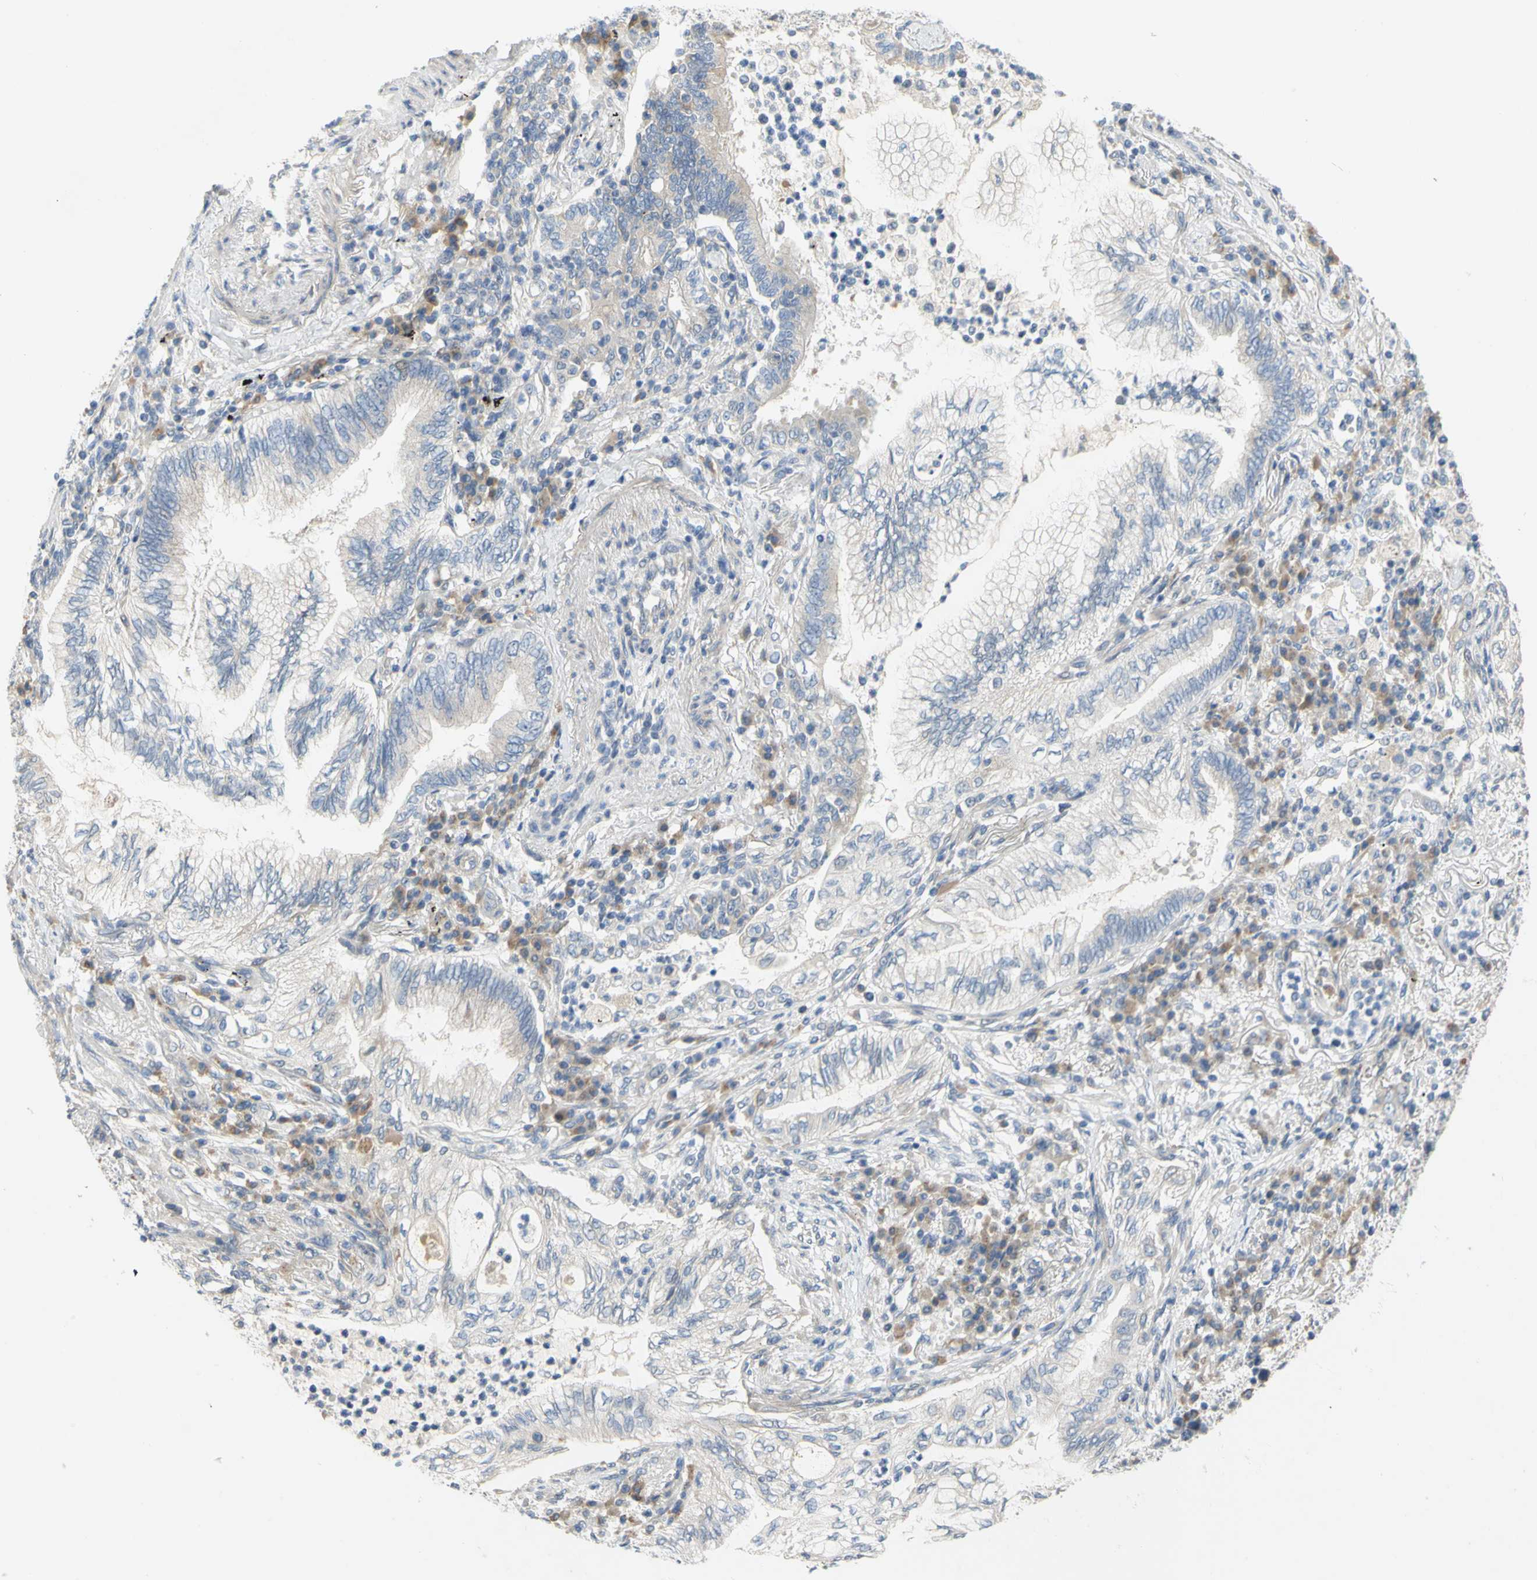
{"staining": {"intensity": "negative", "quantity": "none", "location": "none"}, "tissue": "lung cancer", "cell_type": "Tumor cells", "image_type": "cancer", "snomed": [{"axis": "morphology", "description": "Normal tissue, NOS"}, {"axis": "morphology", "description": "Adenocarcinoma, NOS"}, {"axis": "topography", "description": "Bronchus"}, {"axis": "topography", "description": "Lung"}], "caption": "Human lung cancer stained for a protein using immunohistochemistry reveals no positivity in tumor cells.", "gene": "CCNB2", "patient": {"sex": "female", "age": 70}}